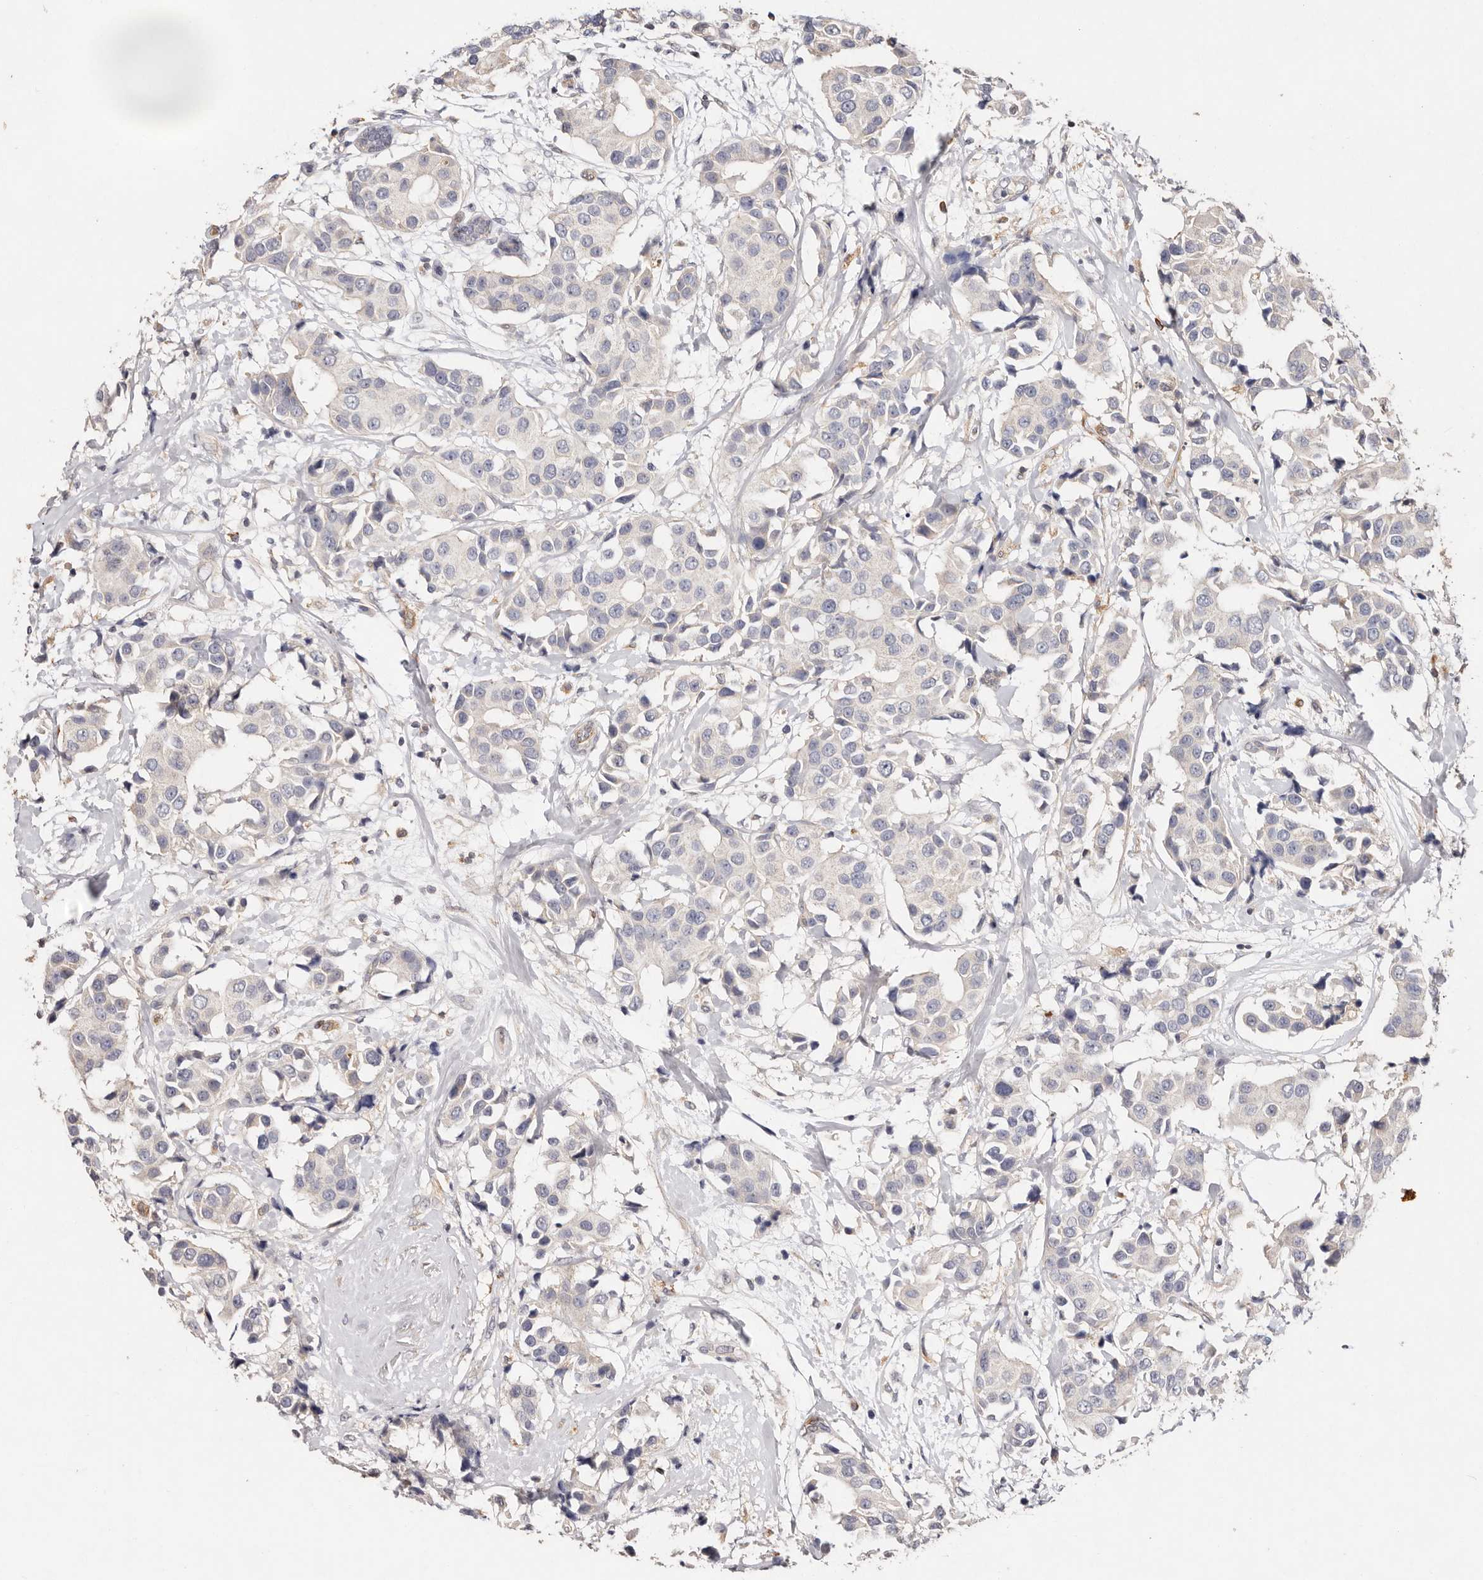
{"staining": {"intensity": "negative", "quantity": "none", "location": "none"}, "tissue": "breast cancer", "cell_type": "Tumor cells", "image_type": "cancer", "snomed": [{"axis": "morphology", "description": "Normal tissue, NOS"}, {"axis": "morphology", "description": "Duct carcinoma"}, {"axis": "topography", "description": "Breast"}], "caption": "There is no significant expression in tumor cells of breast intraductal carcinoma.", "gene": "THBS3", "patient": {"sex": "female", "age": 39}}